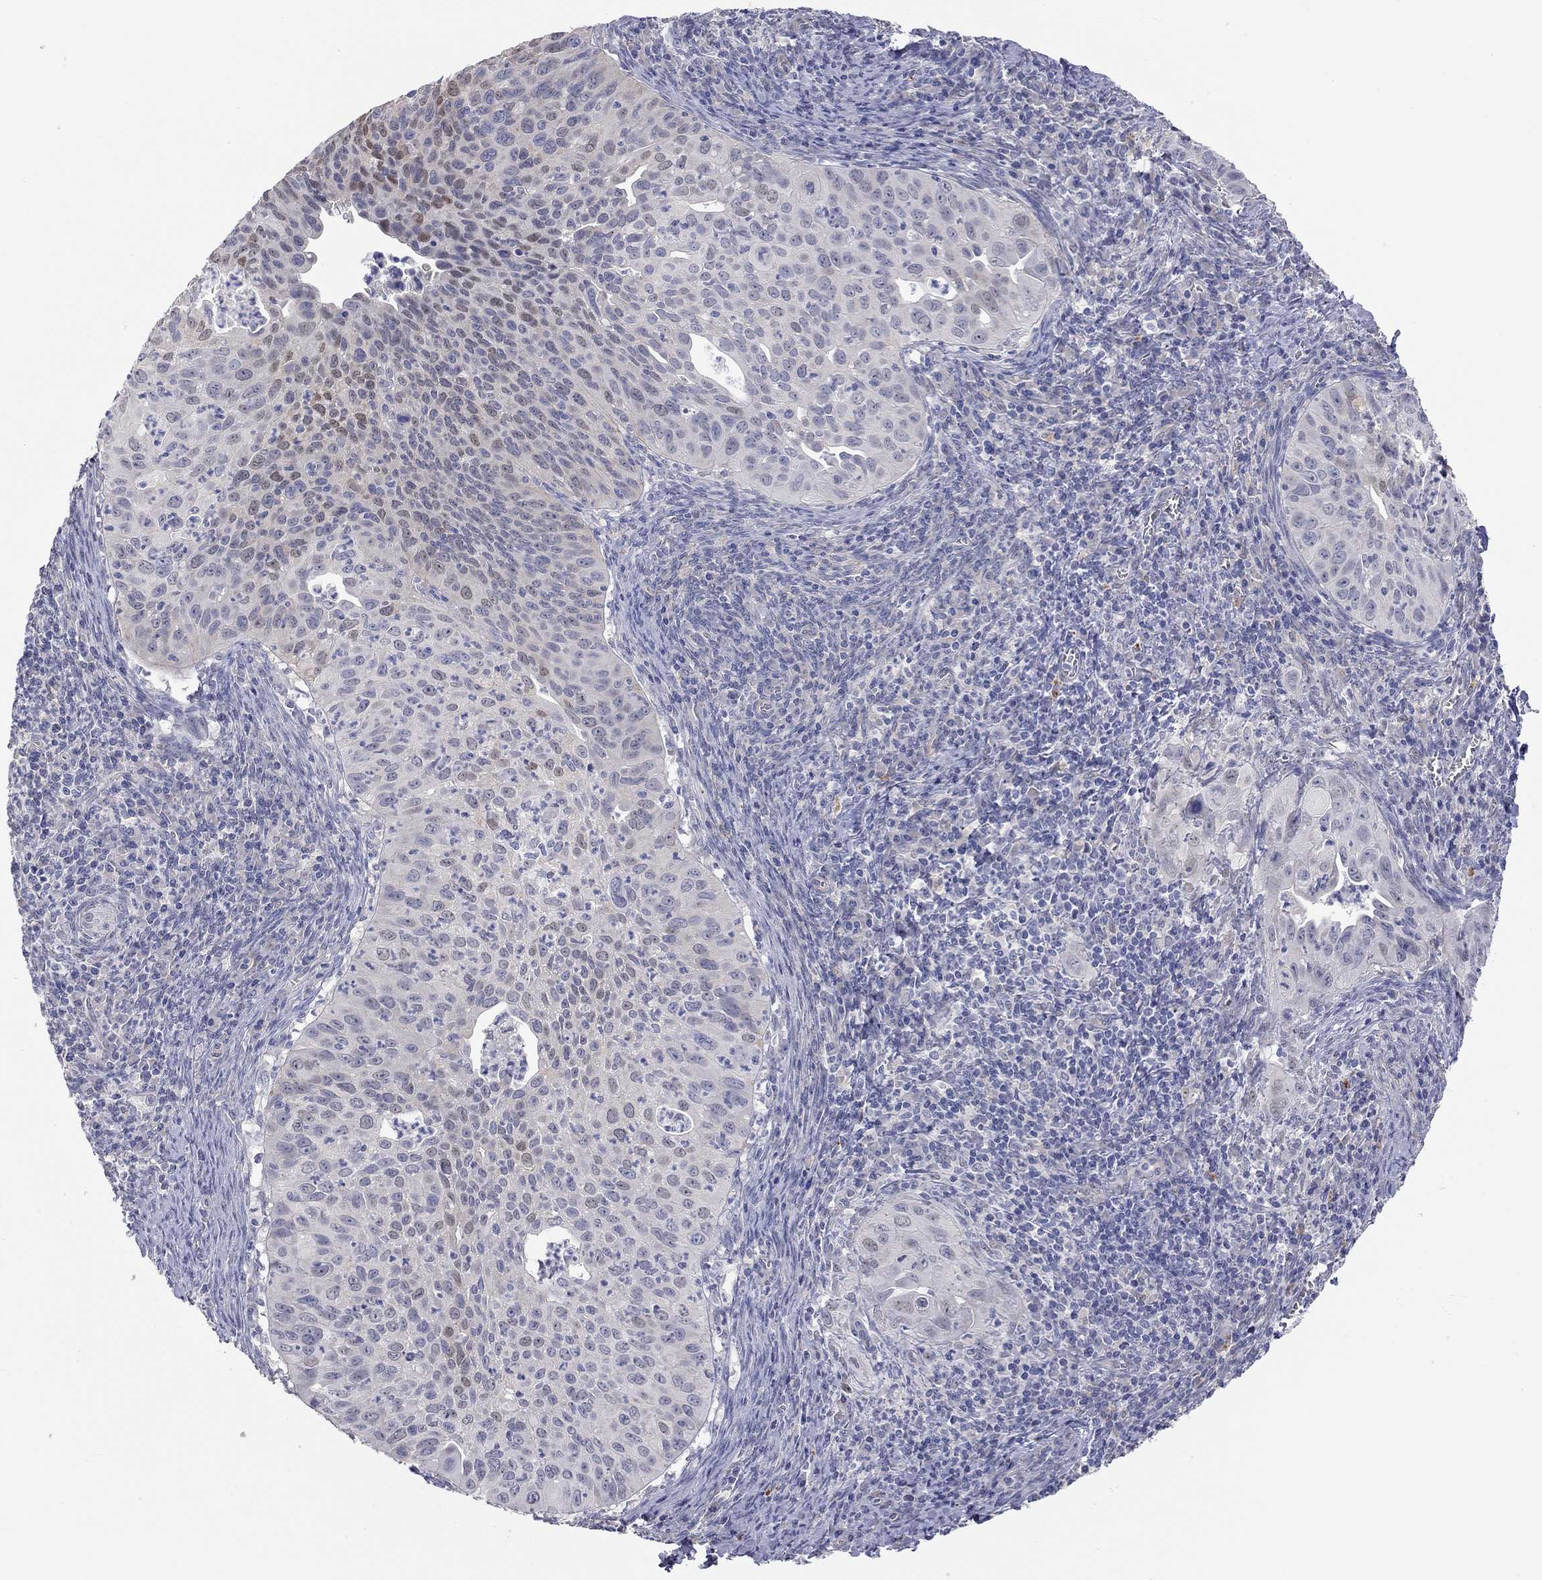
{"staining": {"intensity": "moderate", "quantity": "<25%", "location": "nuclear"}, "tissue": "cervical cancer", "cell_type": "Tumor cells", "image_type": "cancer", "snomed": [{"axis": "morphology", "description": "Squamous cell carcinoma, NOS"}, {"axis": "topography", "description": "Cervix"}], "caption": "A brown stain shows moderate nuclear staining of a protein in squamous cell carcinoma (cervical) tumor cells. (Brightfield microscopy of DAB IHC at high magnification).", "gene": "PAPSS2", "patient": {"sex": "female", "age": 26}}